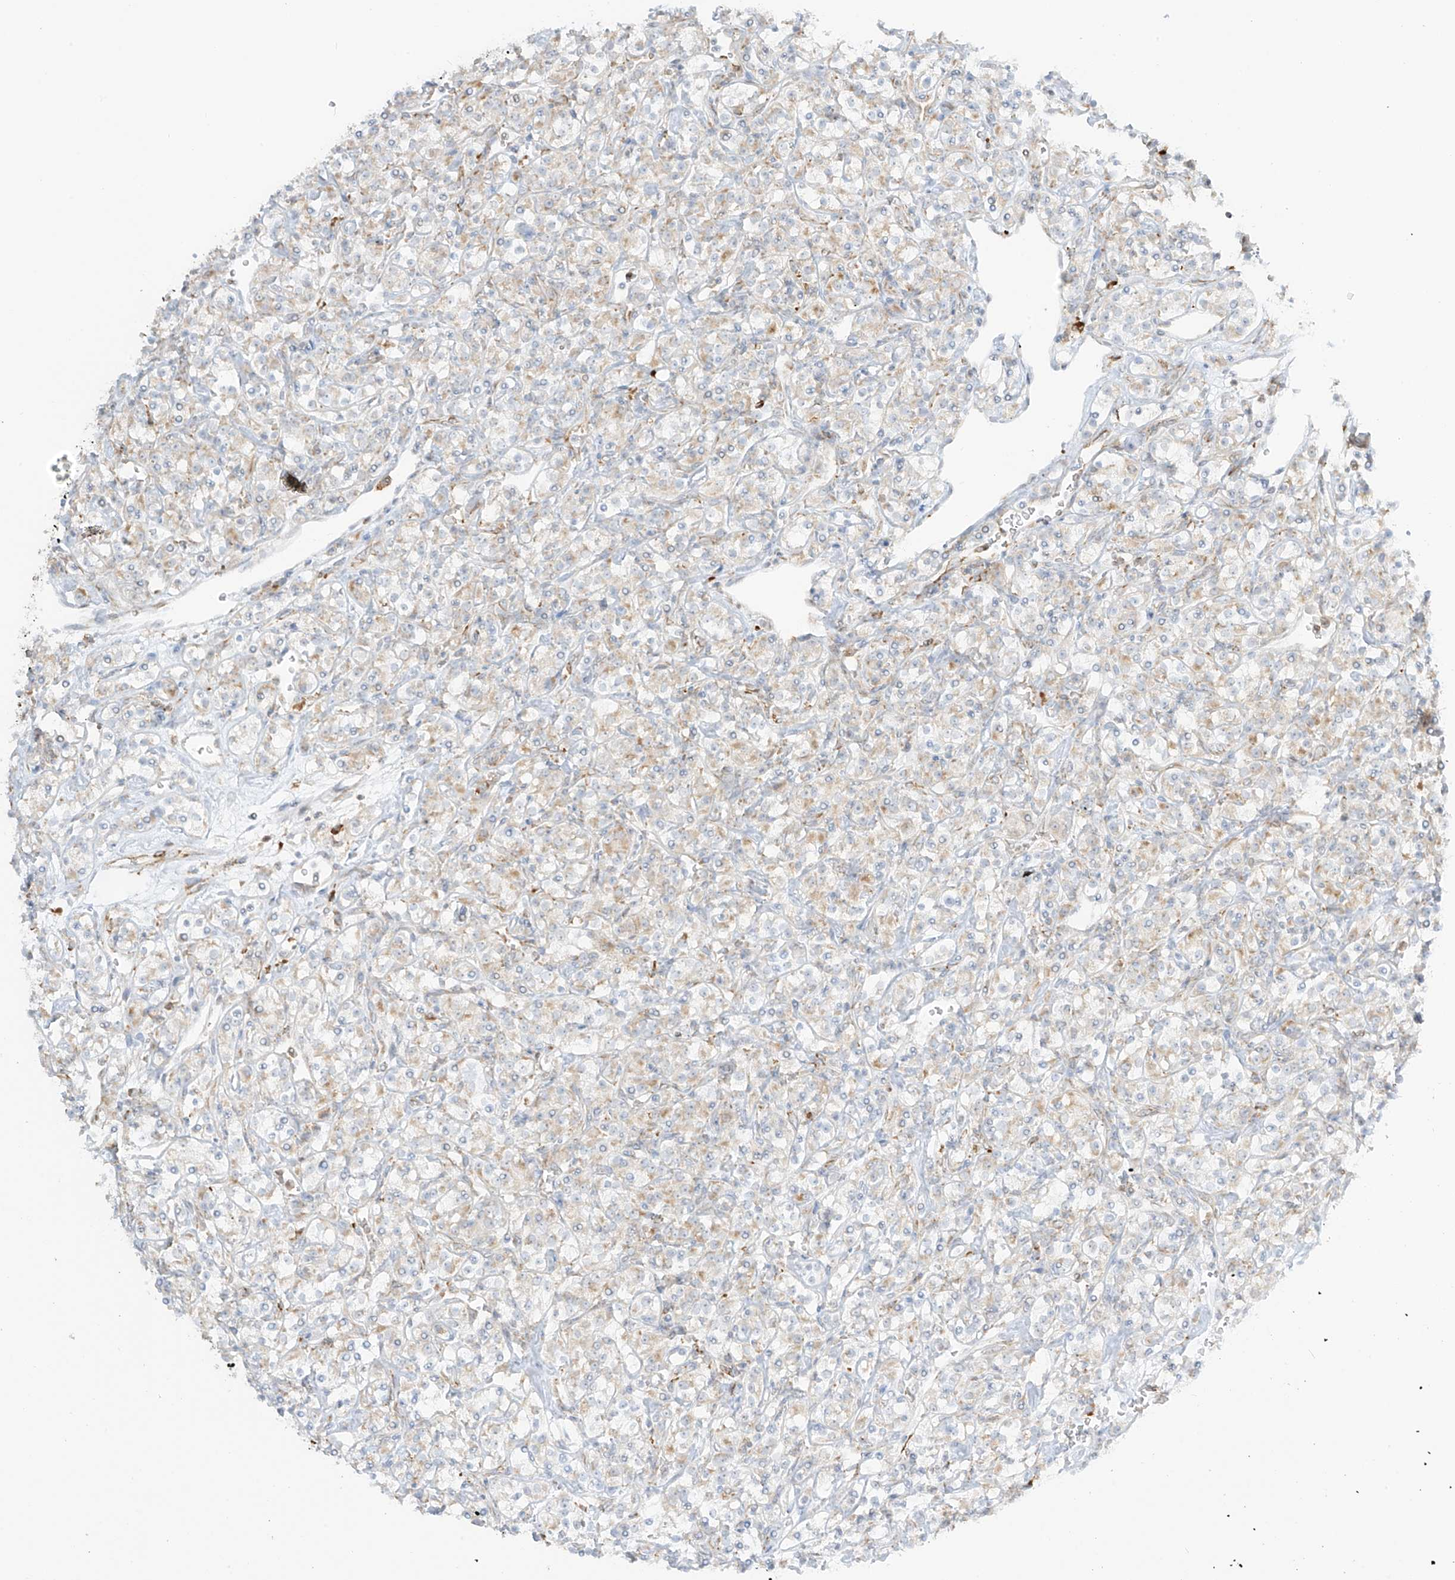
{"staining": {"intensity": "weak", "quantity": "<25%", "location": "cytoplasmic/membranous"}, "tissue": "renal cancer", "cell_type": "Tumor cells", "image_type": "cancer", "snomed": [{"axis": "morphology", "description": "Adenocarcinoma, NOS"}, {"axis": "topography", "description": "Kidney"}], "caption": "IHC photomicrograph of renal cancer (adenocarcinoma) stained for a protein (brown), which displays no staining in tumor cells.", "gene": "LRRC59", "patient": {"sex": "male", "age": 77}}